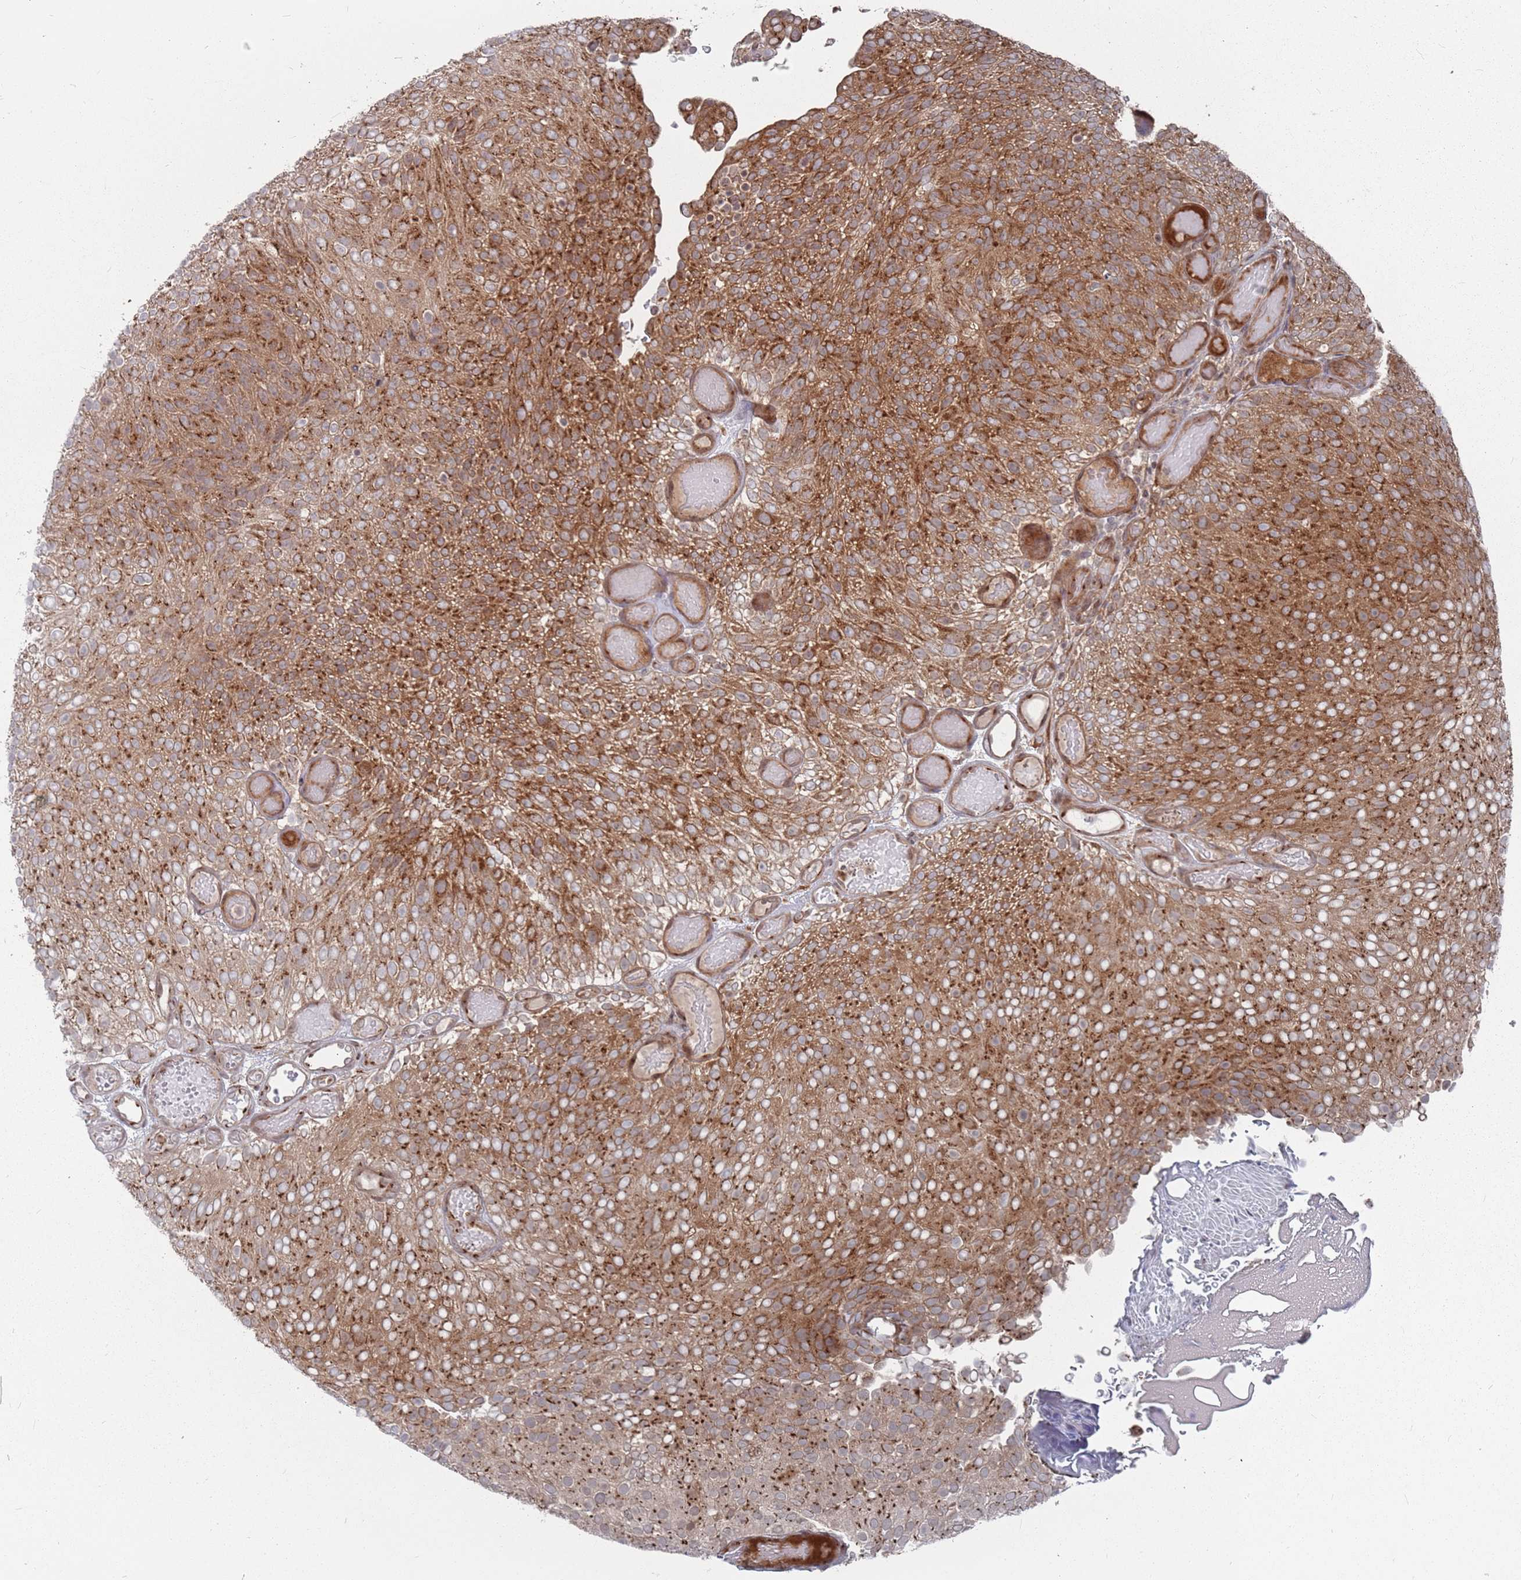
{"staining": {"intensity": "strong", "quantity": ">75%", "location": "cytoplasmic/membranous"}, "tissue": "urothelial cancer", "cell_type": "Tumor cells", "image_type": "cancer", "snomed": [{"axis": "morphology", "description": "Urothelial carcinoma, Low grade"}, {"axis": "topography", "description": "Urinary bladder"}], "caption": "About >75% of tumor cells in human urothelial cancer display strong cytoplasmic/membranous protein staining as visualized by brown immunohistochemical staining.", "gene": "FMO4", "patient": {"sex": "male", "age": 78}}